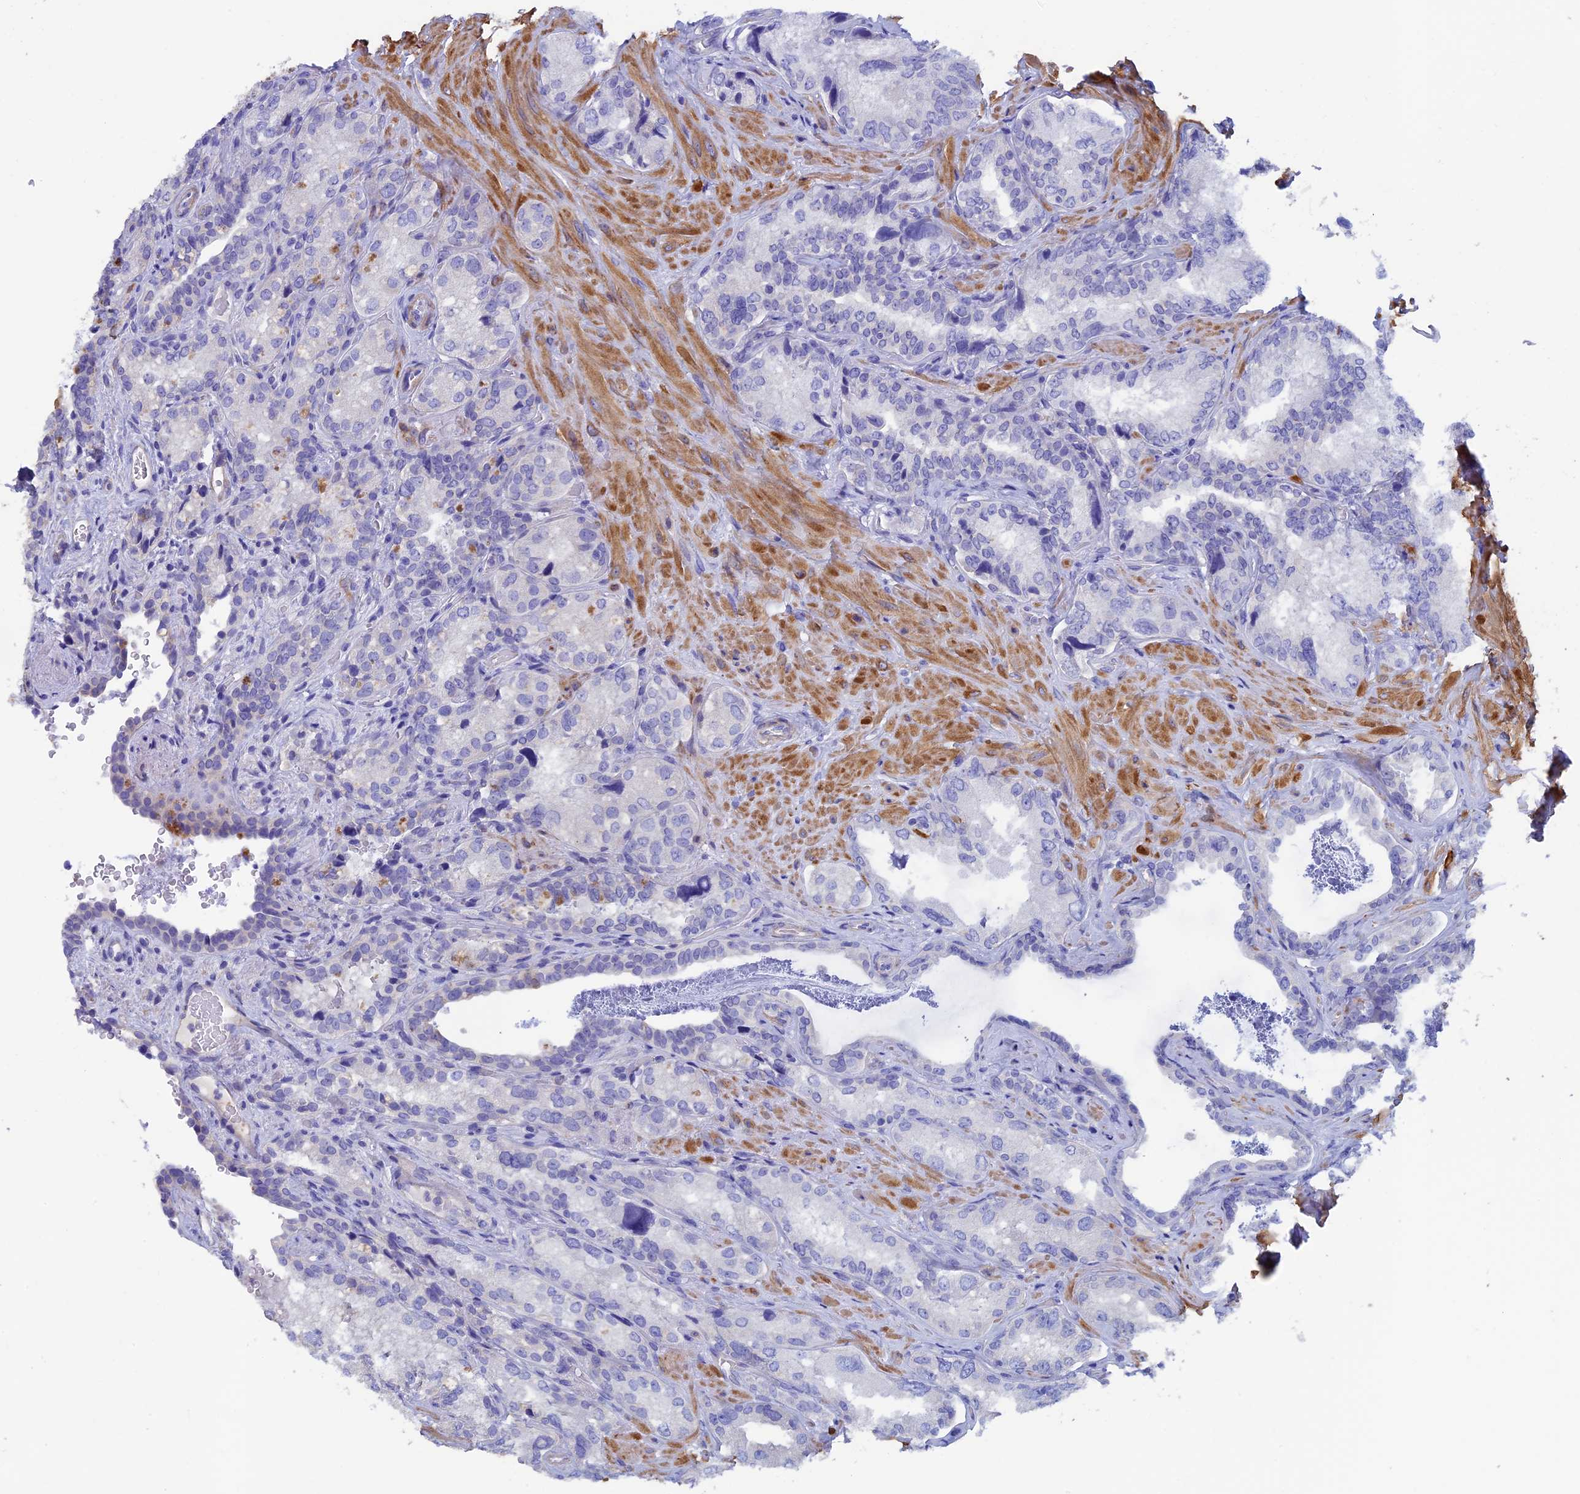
{"staining": {"intensity": "negative", "quantity": "none", "location": "none"}, "tissue": "seminal vesicle", "cell_type": "Glandular cells", "image_type": "normal", "snomed": [{"axis": "morphology", "description": "Normal tissue, NOS"}, {"axis": "topography", "description": "Seminal veicle"}, {"axis": "topography", "description": "Peripheral nerve tissue"}], "caption": "Histopathology image shows no protein staining in glandular cells of normal seminal vesicle. Nuclei are stained in blue.", "gene": "ADH7", "patient": {"sex": "male", "age": 67}}